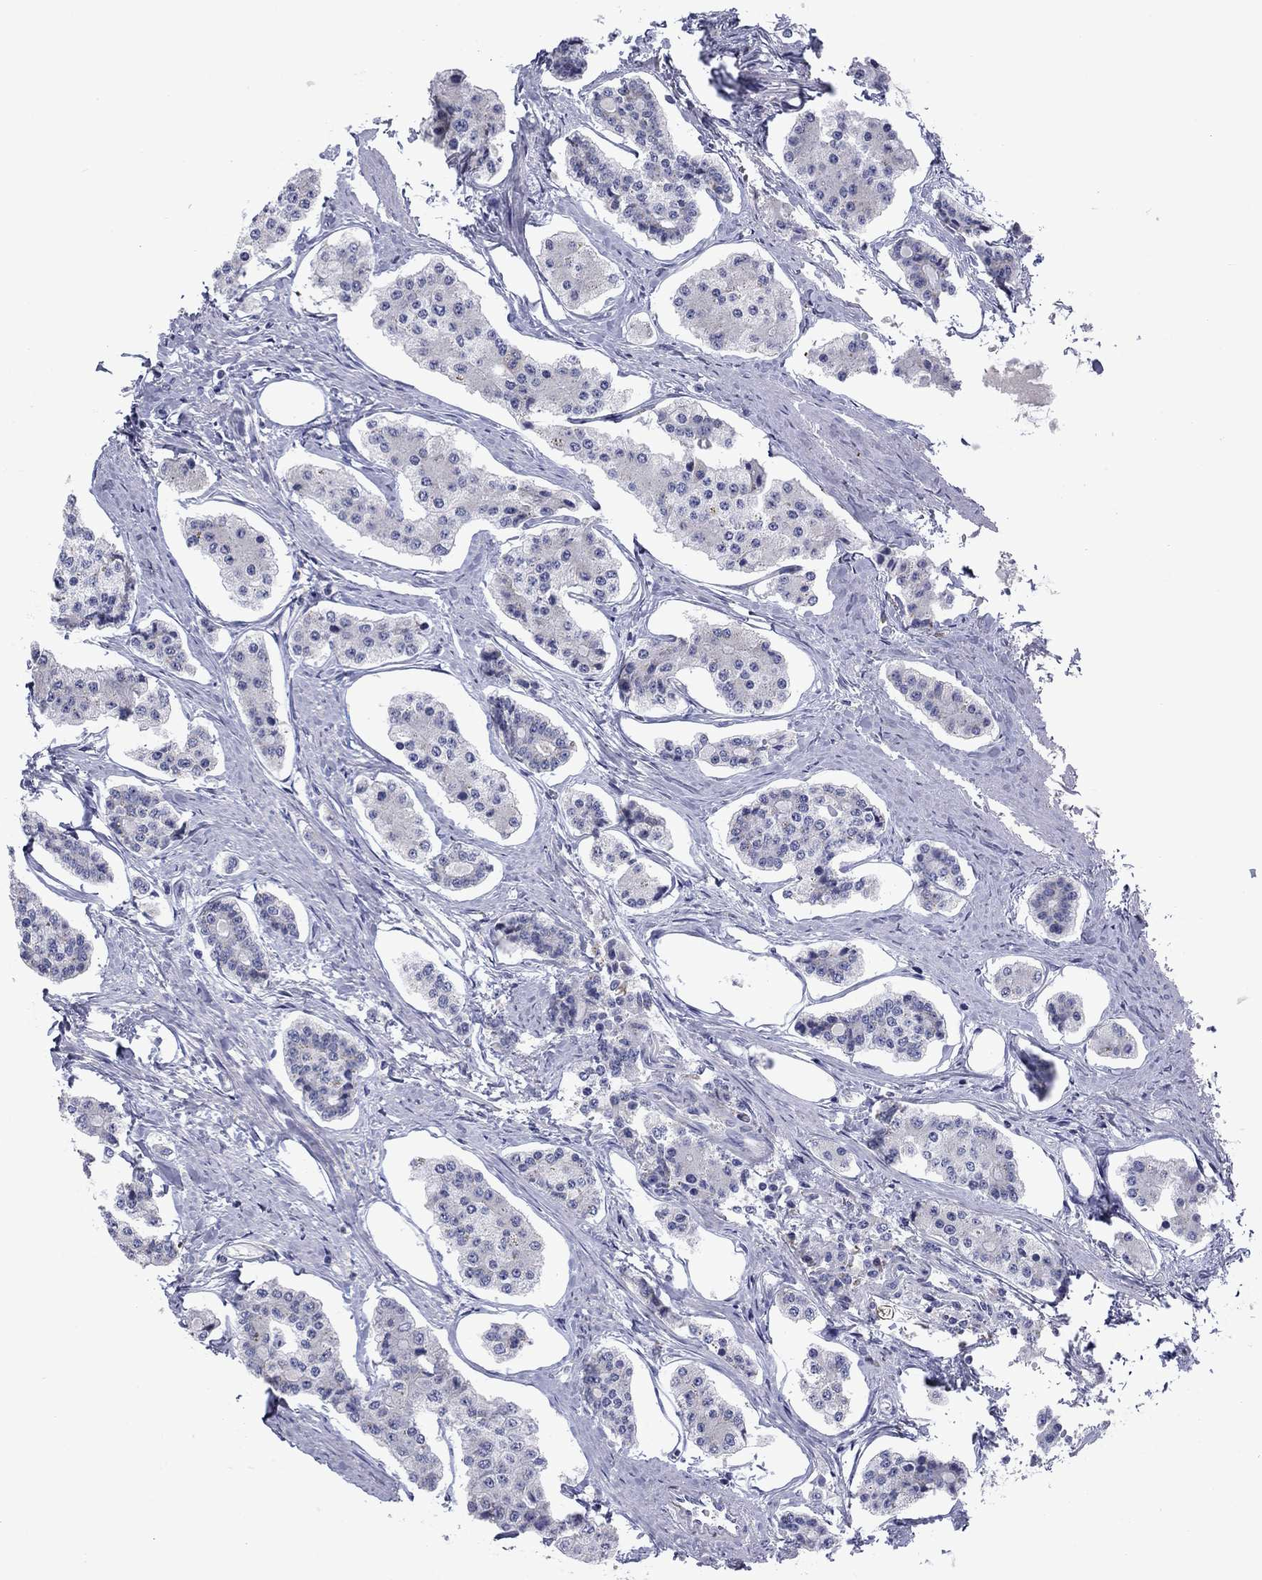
{"staining": {"intensity": "negative", "quantity": "none", "location": "none"}, "tissue": "carcinoid", "cell_type": "Tumor cells", "image_type": "cancer", "snomed": [{"axis": "morphology", "description": "Carcinoid, malignant, NOS"}, {"axis": "topography", "description": "Small intestine"}], "caption": "A micrograph of malignant carcinoid stained for a protein shows no brown staining in tumor cells.", "gene": "TMPRSS11A", "patient": {"sex": "female", "age": 65}}